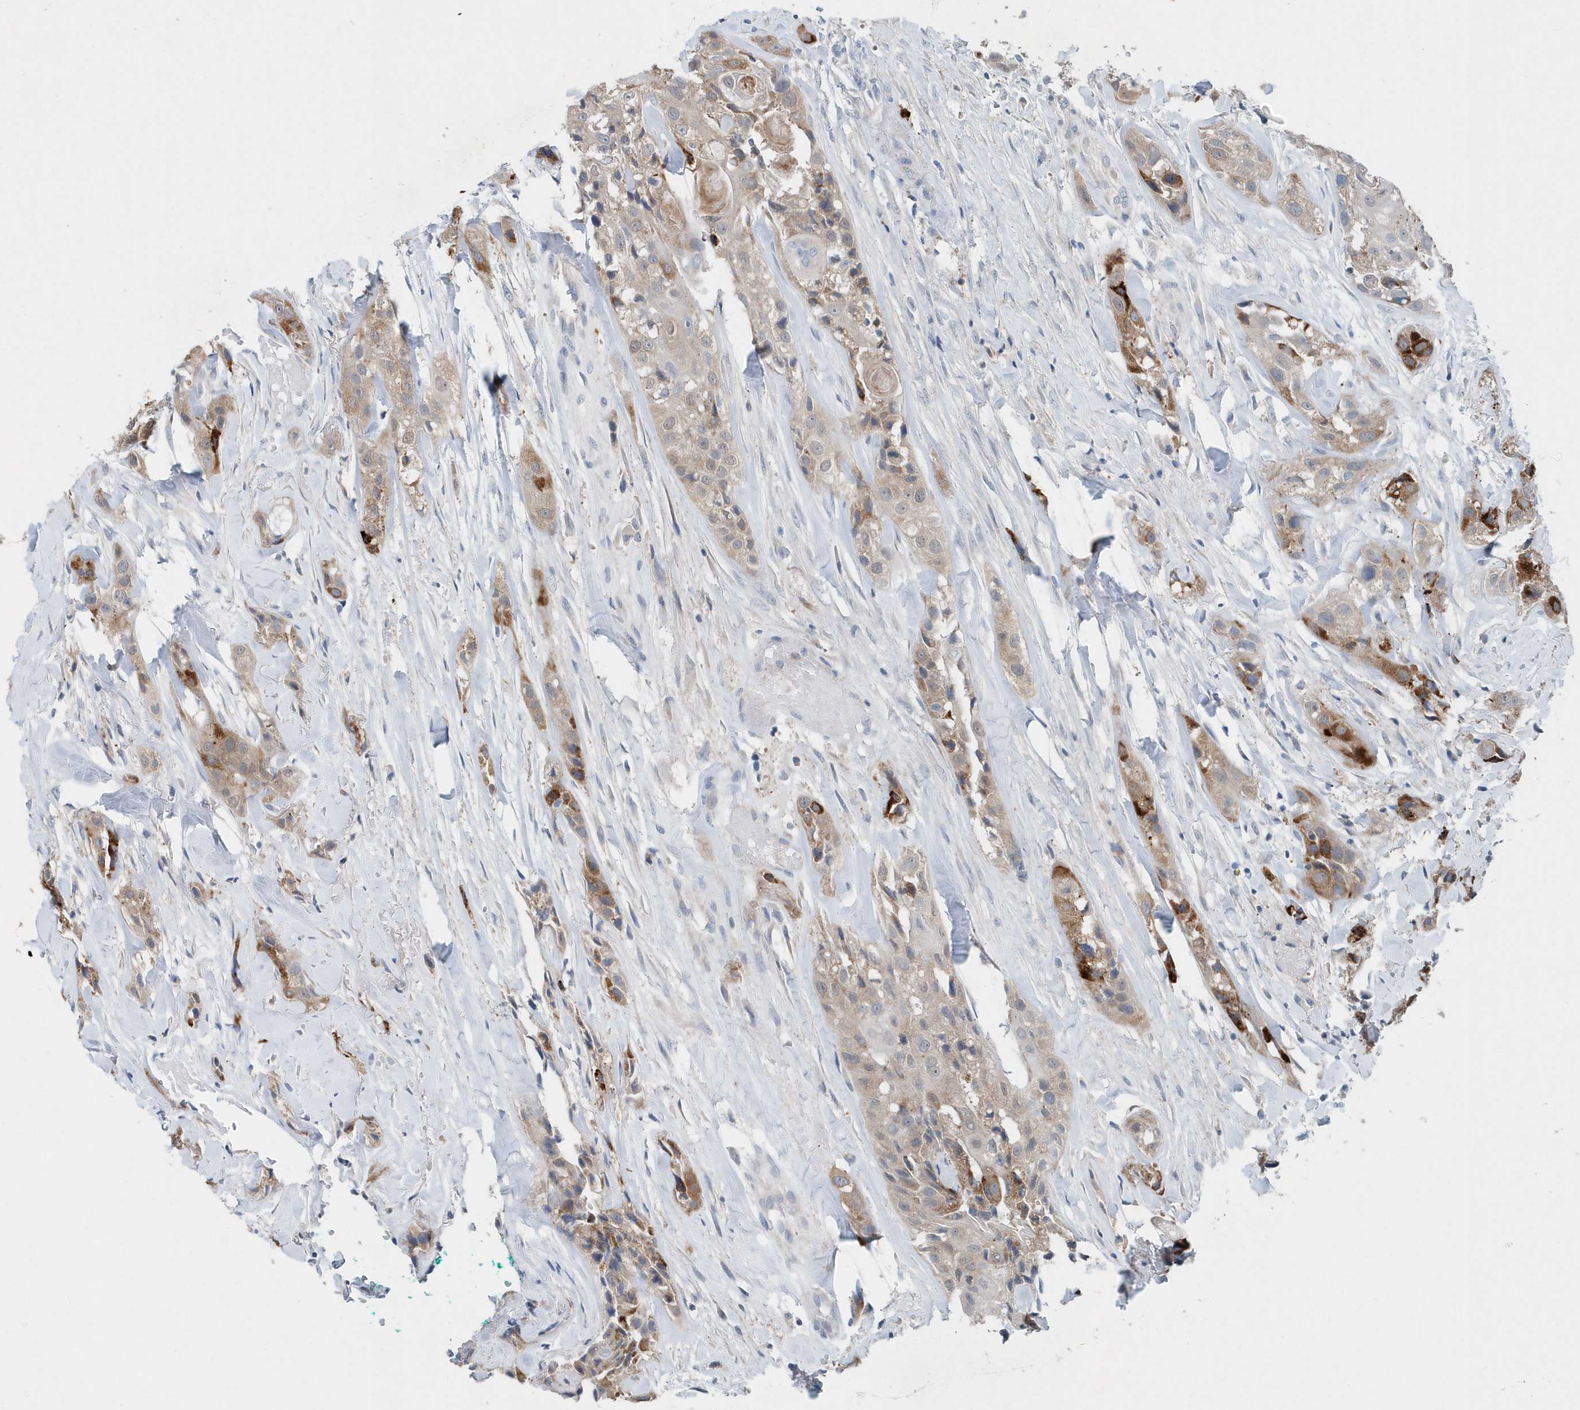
{"staining": {"intensity": "strong", "quantity": "<25%", "location": "cytoplasmic/membranous"}, "tissue": "head and neck cancer", "cell_type": "Tumor cells", "image_type": "cancer", "snomed": [{"axis": "morphology", "description": "Normal tissue, NOS"}, {"axis": "morphology", "description": "Squamous cell carcinoma, NOS"}, {"axis": "topography", "description": "Skeletal muscle"}, {"axis": "topography", "description": "Head-Neck"}], "caption": "Immunohistochemical staining of head and neck squamous cell carcinoma exhibits medium levels of strong cytoplasmic/membranous protein positivity in approximately <25% of tumor cells. Immunohistochemistry stains the protein in brown and the nuclei are stained blue.", "gene": "PFN2", "patient": {"sex": "male", "age": 51}}